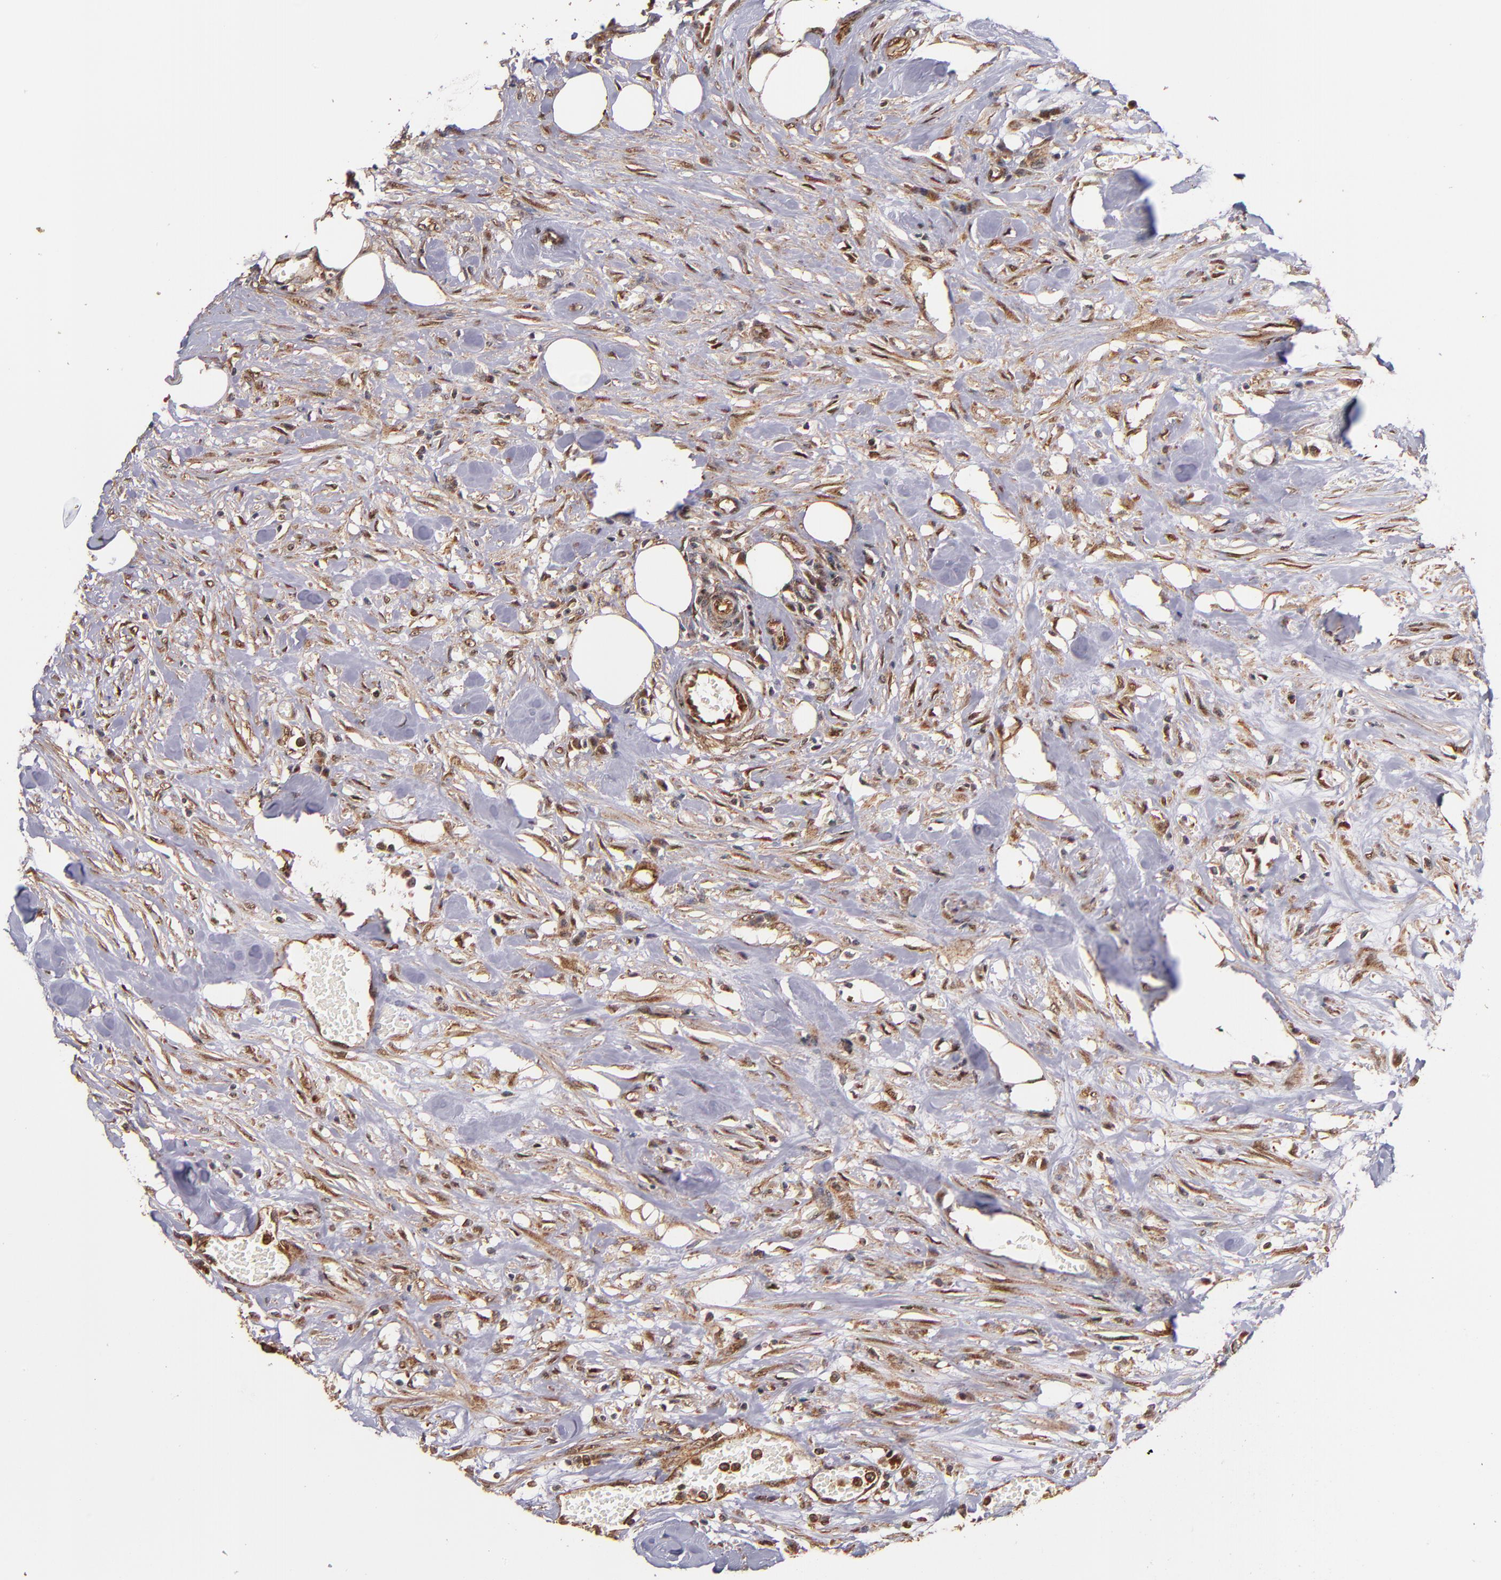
{"staining": {"intensity": "strong", "quantity": ">75%", "location": "cytoplasmic/membranous,nuclear"}, "tissue": "urothelial cancer", "cell_type": "Tumor cells", "image_type": "cancer", "snomed": [{"axis": "morphology", "description": "Urothelial carcinoma, High grade"}, {"axis": "topography", "description": "Urinary bladder"}], "caption": "Protein staining of urothelial cancer tissue reveals strong cytoplasmic/membranous and nuclear expression in approximately >75% of tumor cells.", "gene": "STX8", "patient": {"sex": "male", "age": 74}}